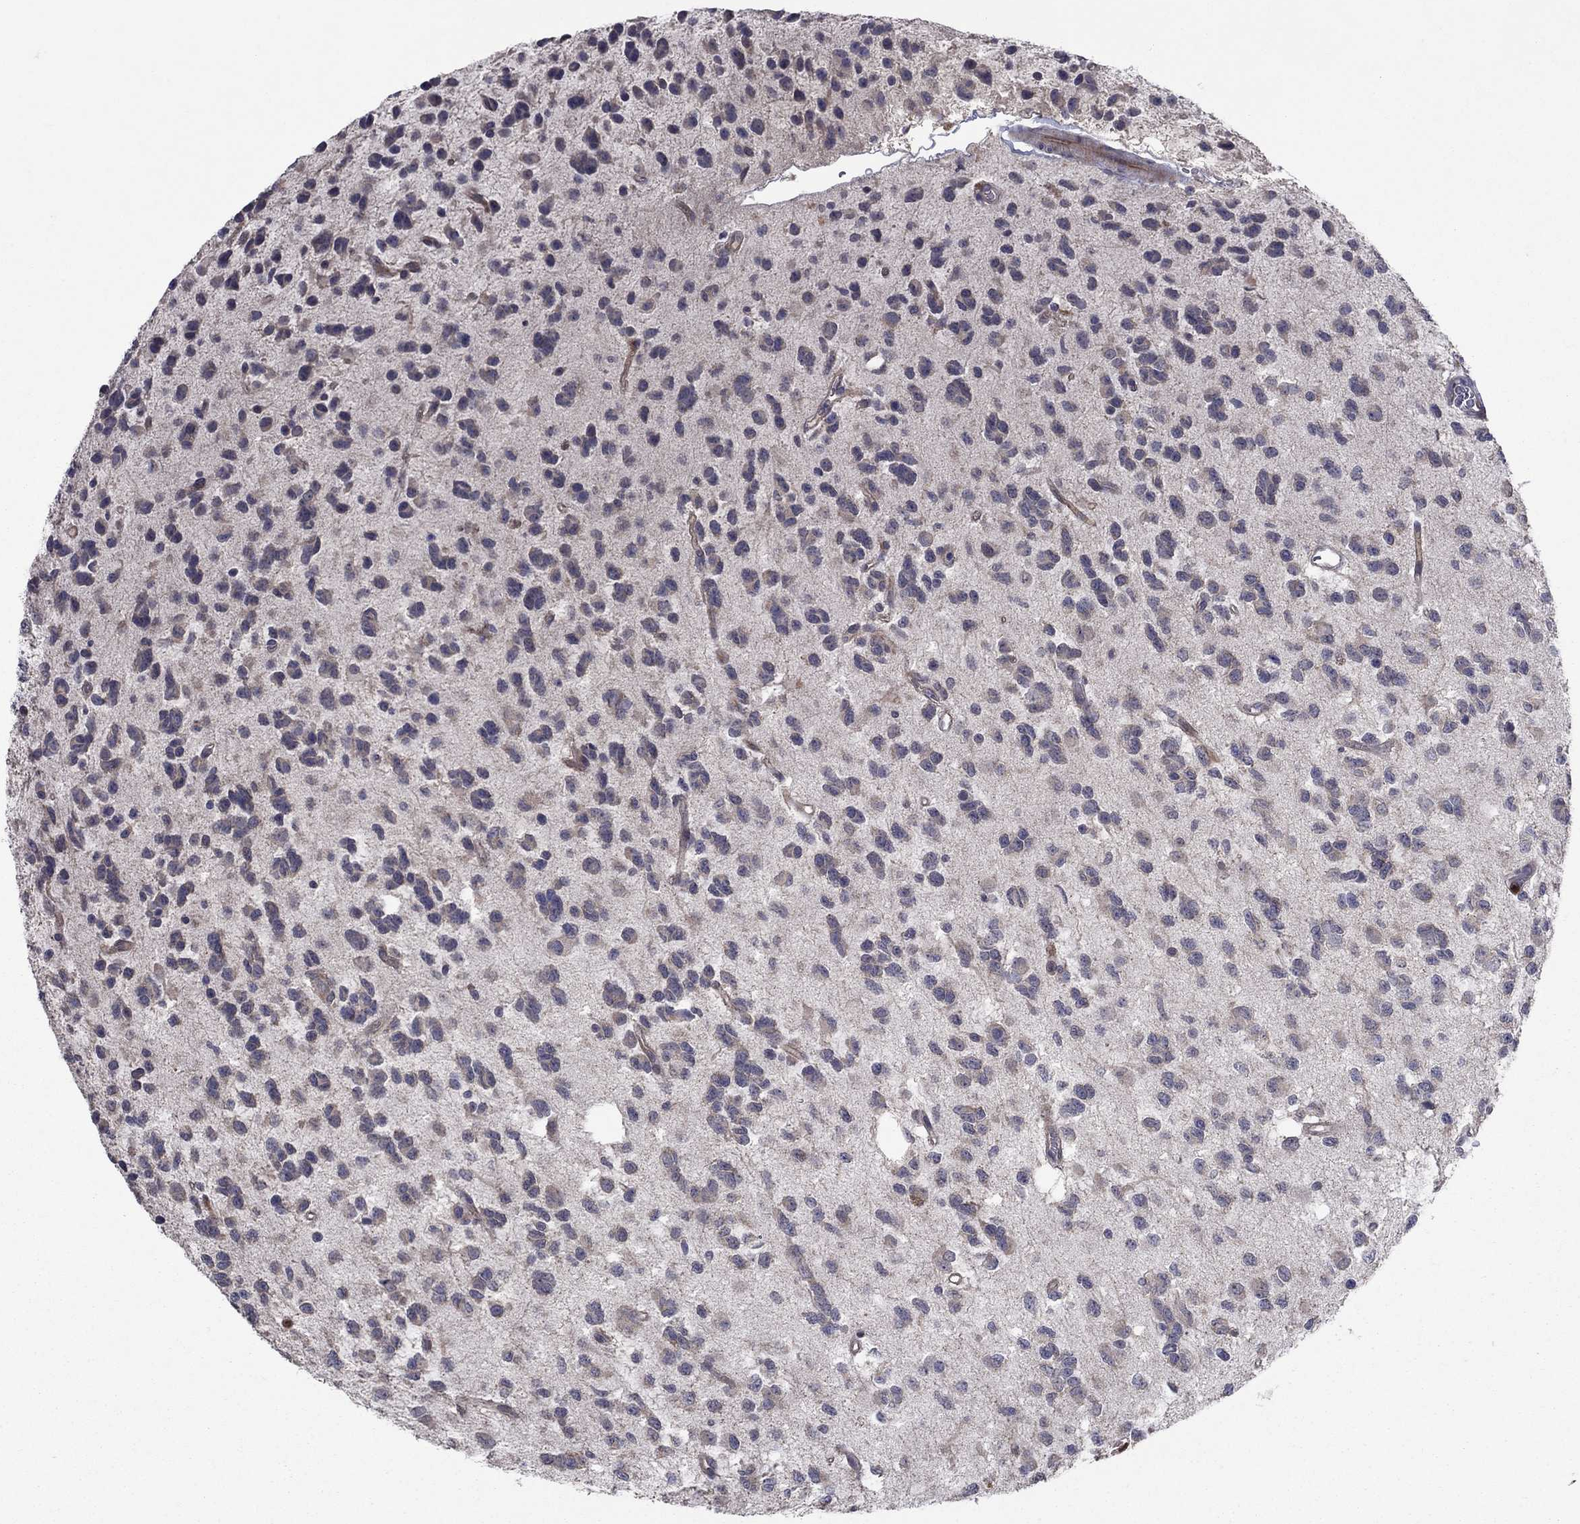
{"staining": {"intensity": "negative", "quantity": "none", "location": "none"}, "tissue": "glioma", "cell_type": "Tumor cells", "image_type": "cancer", "snomed": [{"axis": "morphology", "description": "Glioma, malignant, Low grade"}, {"axis": "topography", "description": "Brain"}], "caption": "A high-resolution photomicrograph shows immunohistochemistry staining of glioma, which displays no significant expression in tumor cells.", "gene": "MSRB1", "patient": {"sex": "female", "age": 45}}